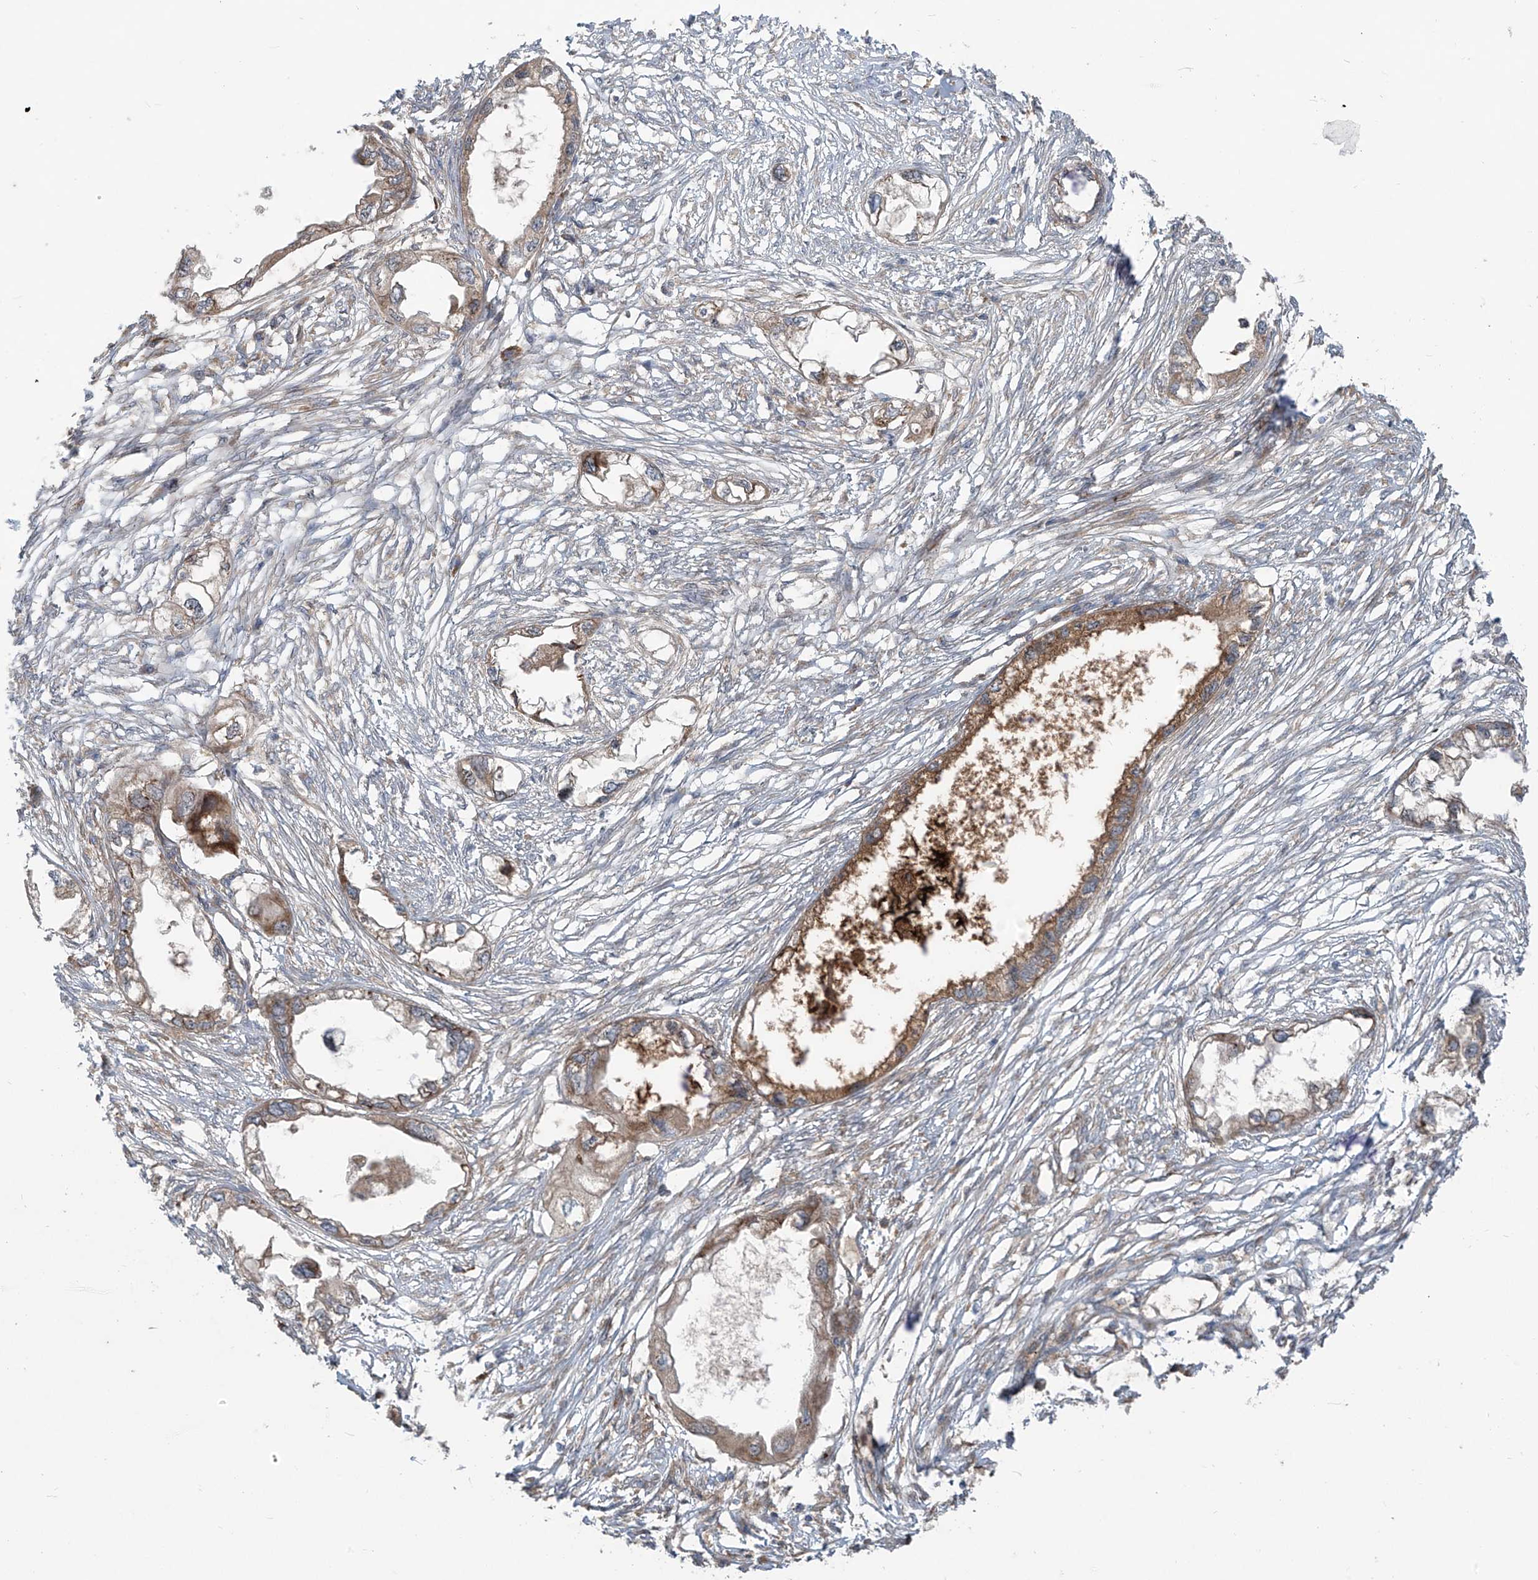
{"staining": {"intensity": "moderate", "quantity": ">75%", "location": "cytoplasmic/membranous"}, "tissue": "endometrial cancer", "cell_type": "Tumor cells", "image_type": "cancer", "snomed": [{"axis": "morphology", "description": "Adenocarcinoma, NOS"}, {"axis": "morphology", "description": "Adenocarcinoma, metastatic, NOS"}, {"axis": "topography", "description": "Adipose tissue"}, {"axis": "topography", "description": "Endometrium"}], "caption": "Human endometrial cancer stained with a brown dye exhibits moderate cytoplasmic/membranous positive positivity in about >75% of tumor cells.", "gene": "KATNIP", "patient": {"sex": "female", "age": 67}}